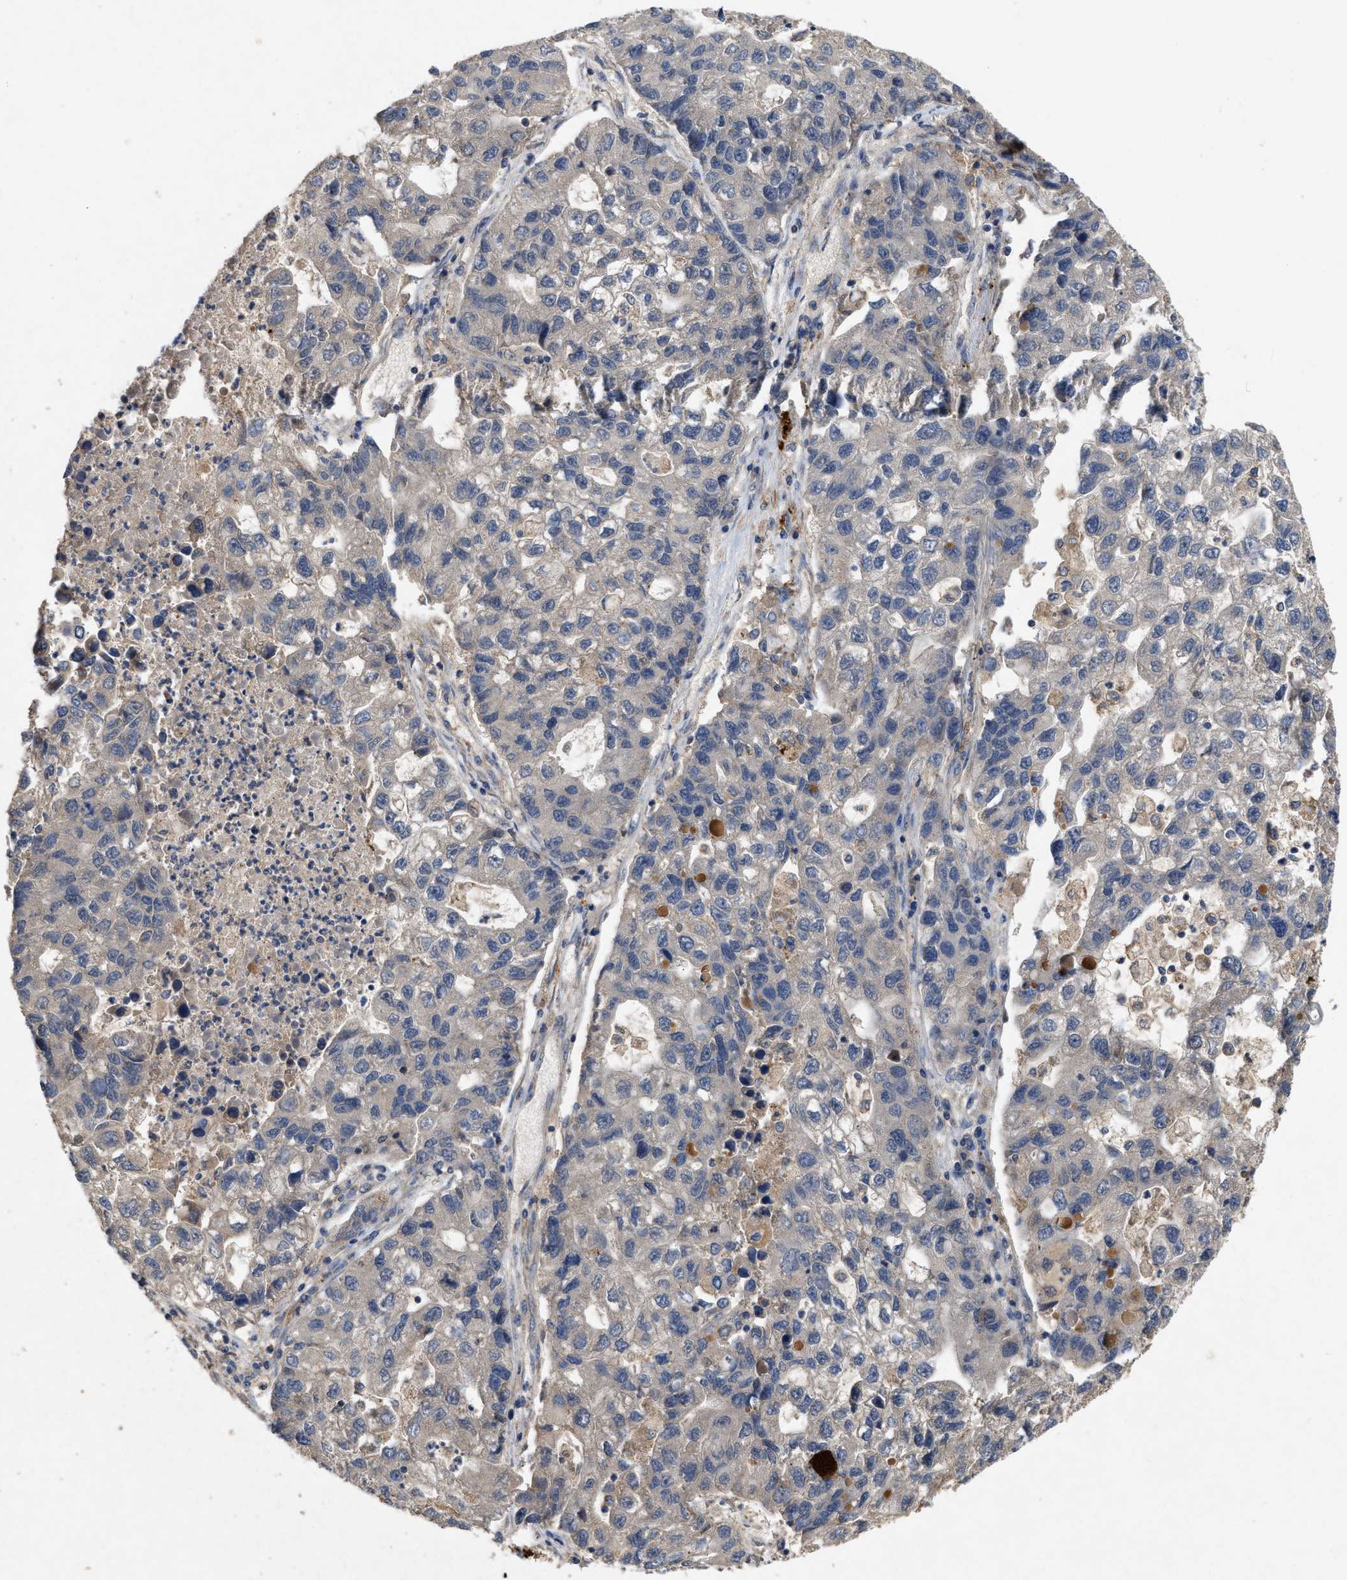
{"staining": {"intensity": "negative", "quantity": "none", "location": "none"}, "tissue": "lung cancer", "cell_type": "Tumor cells", "image_type": "cancer", "snomed": [{"axis": "morphology", "description": "Adenocarcinoma, NOS"}, {"axis": "topography", "description": "Lung"}], "caption": "A high-resolution histopathology image shows immunohistochemistry staining of lung cancer (adenocarcinoma), which shows no significant positivity in tumor cells. Nuclei are stained in blue.", "gene": "LPAR2", "patient": {"sex": "female", "age": 51}}